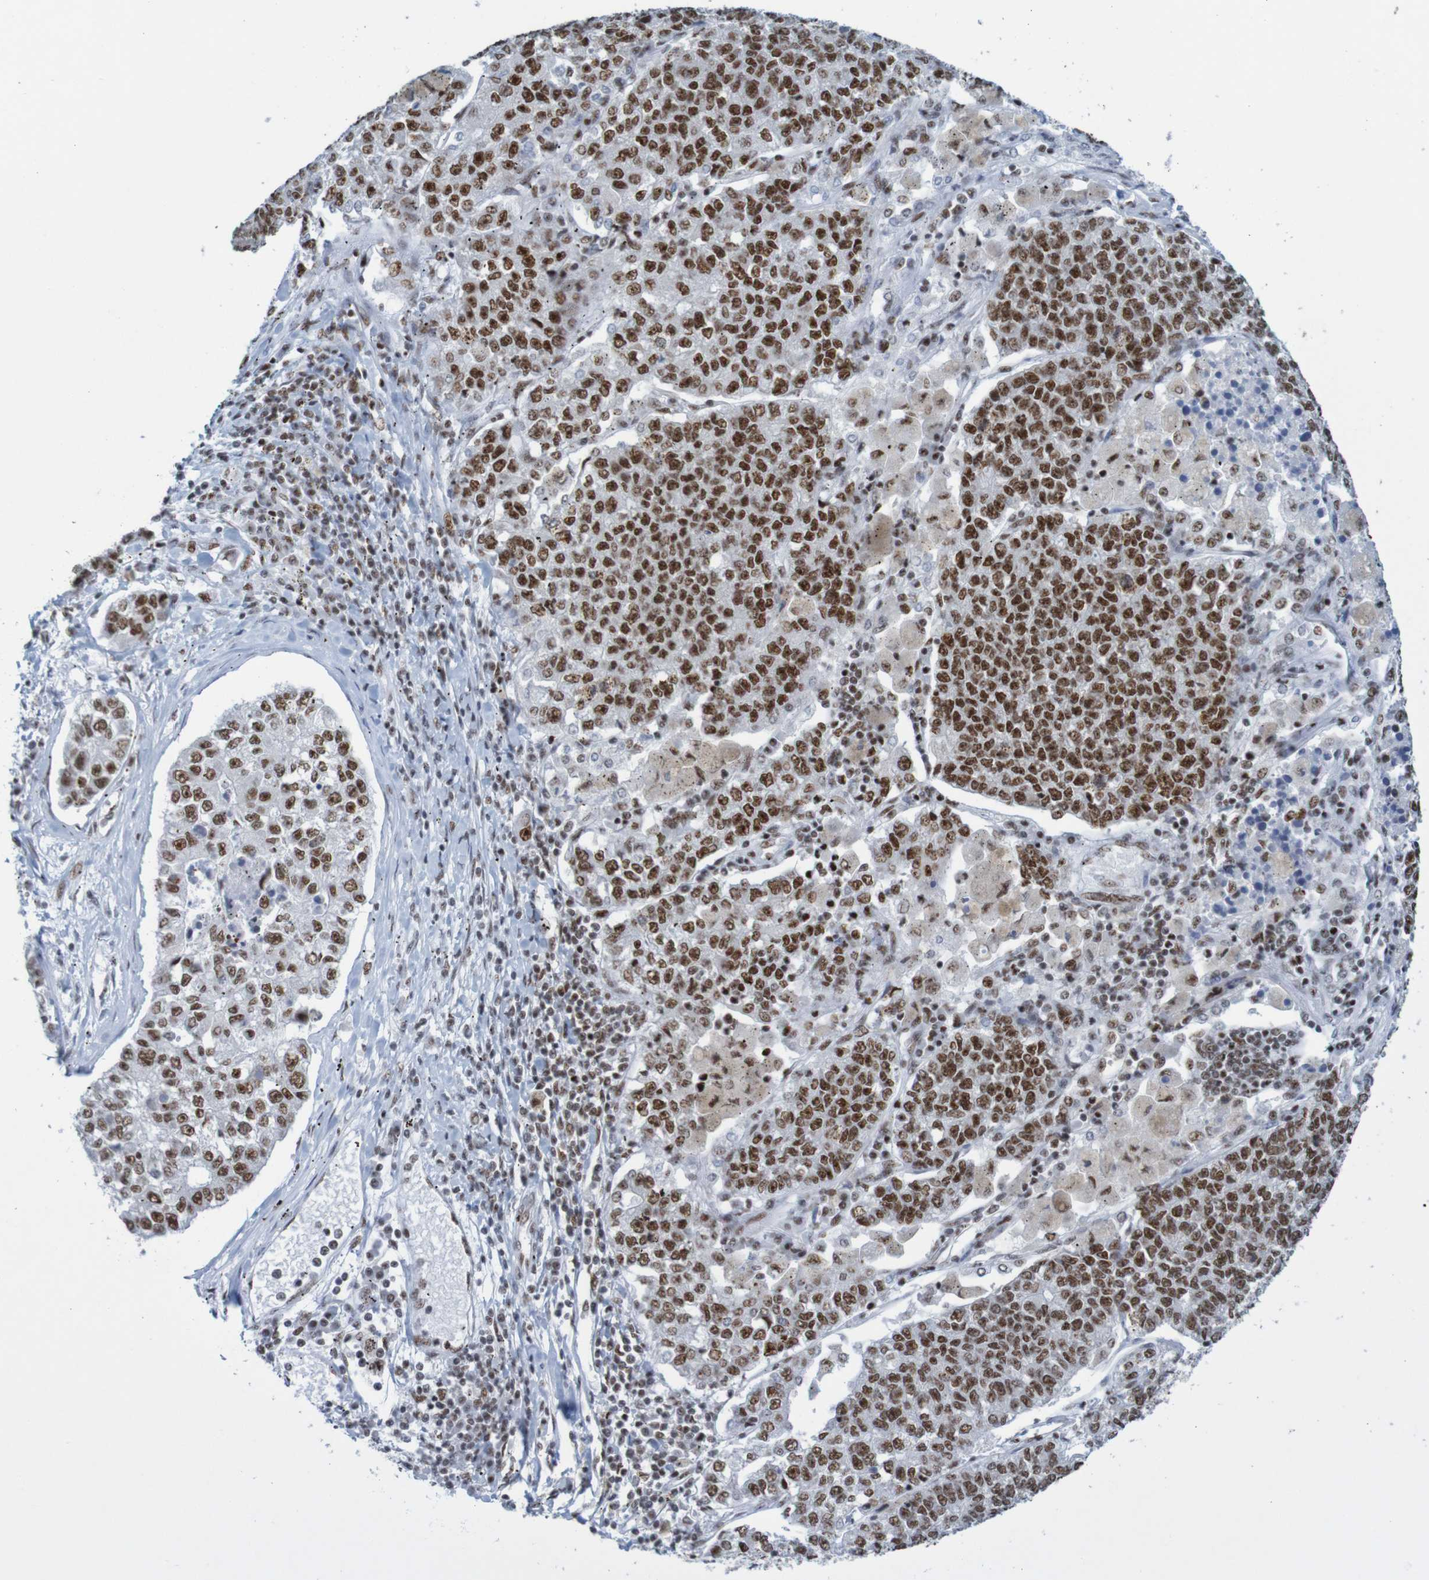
{"staining": {"intensity": "strong", "quantity": ">75%", "location": "nuclear"}, "tissue": "lung cancer", "cell_type": "Tumor cells", "image_type": "cancer", "snomed": [{"axis": "morphology", "description": "Adenocarcinoma, NOS"}, {"axis": "topography", "description": "Lung"}], "caption": "A high-resolution photomicrograph shows immunohistochemistry staining of lung cancer, which shows strong nuclear expression in about >75% of tumor cells.", "gene": "THRAP3", "patient": {"sex": "male", "age": 49}}